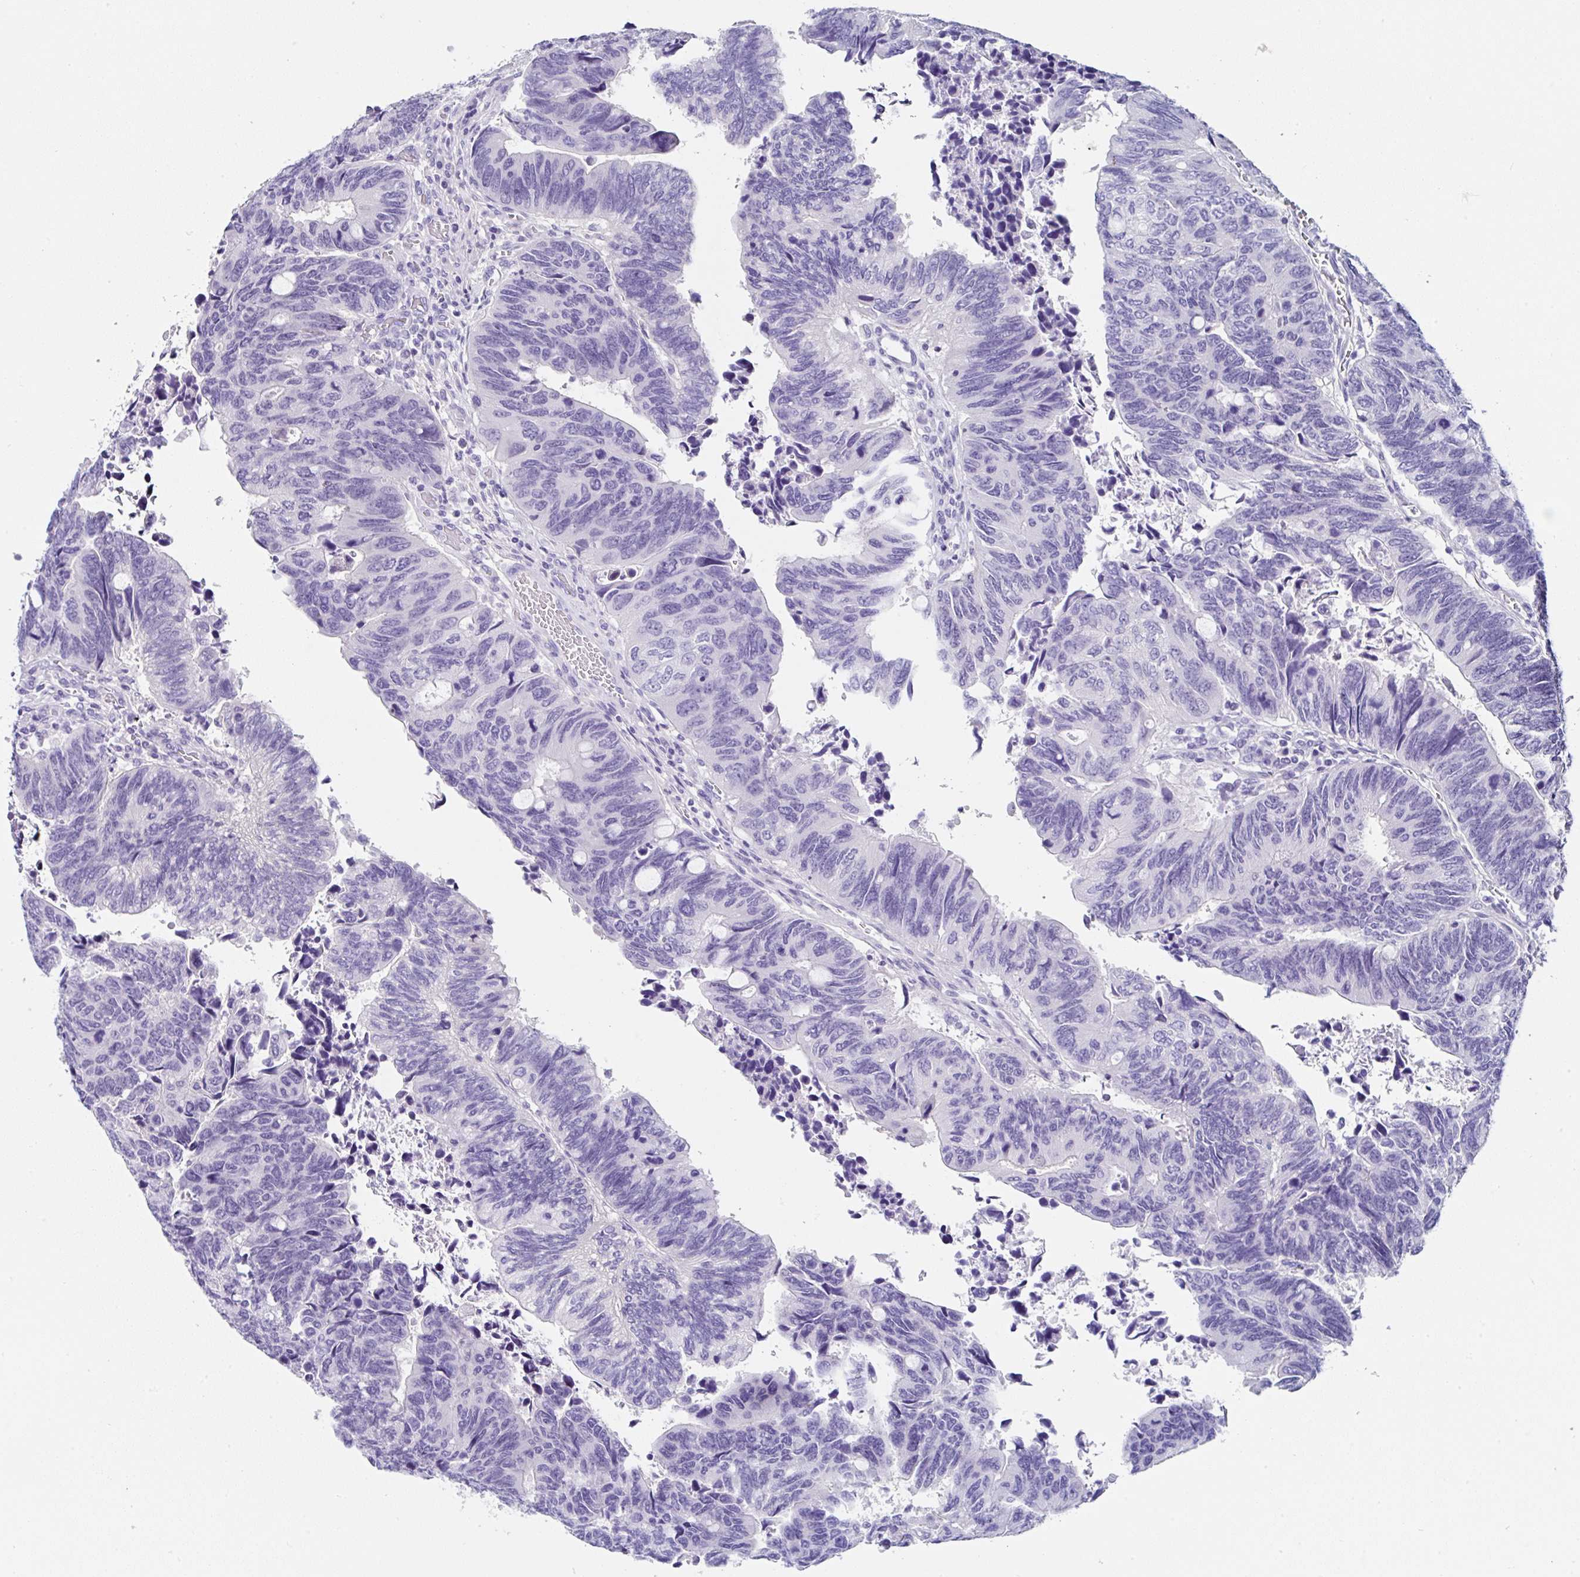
{"staining": {"intensity": "negative", "quantity": "none", "location": "none"}, "tissue": "colorectal cancer", "cell_type": "Tumor cells", "image_type": "cancer", "snomed": [{"axis": "morphology", "description": "Adenocarcinoma, NOS"}, {"axis": "topography", "description": "Colon"}], "caption": "DAB (3,3'-diaminobenzidine) immunohistochemical staining of colorectal cancer displays no significant expression in tumor cells. Brightfield microscopy of IHC stained with DAB (3,3'-diaminobenzidine) (brown) and hematoxylin (blue), captured at high magnification.", "gene": "UGT3A1", "patient": {"sex": "male", "age": 87}}